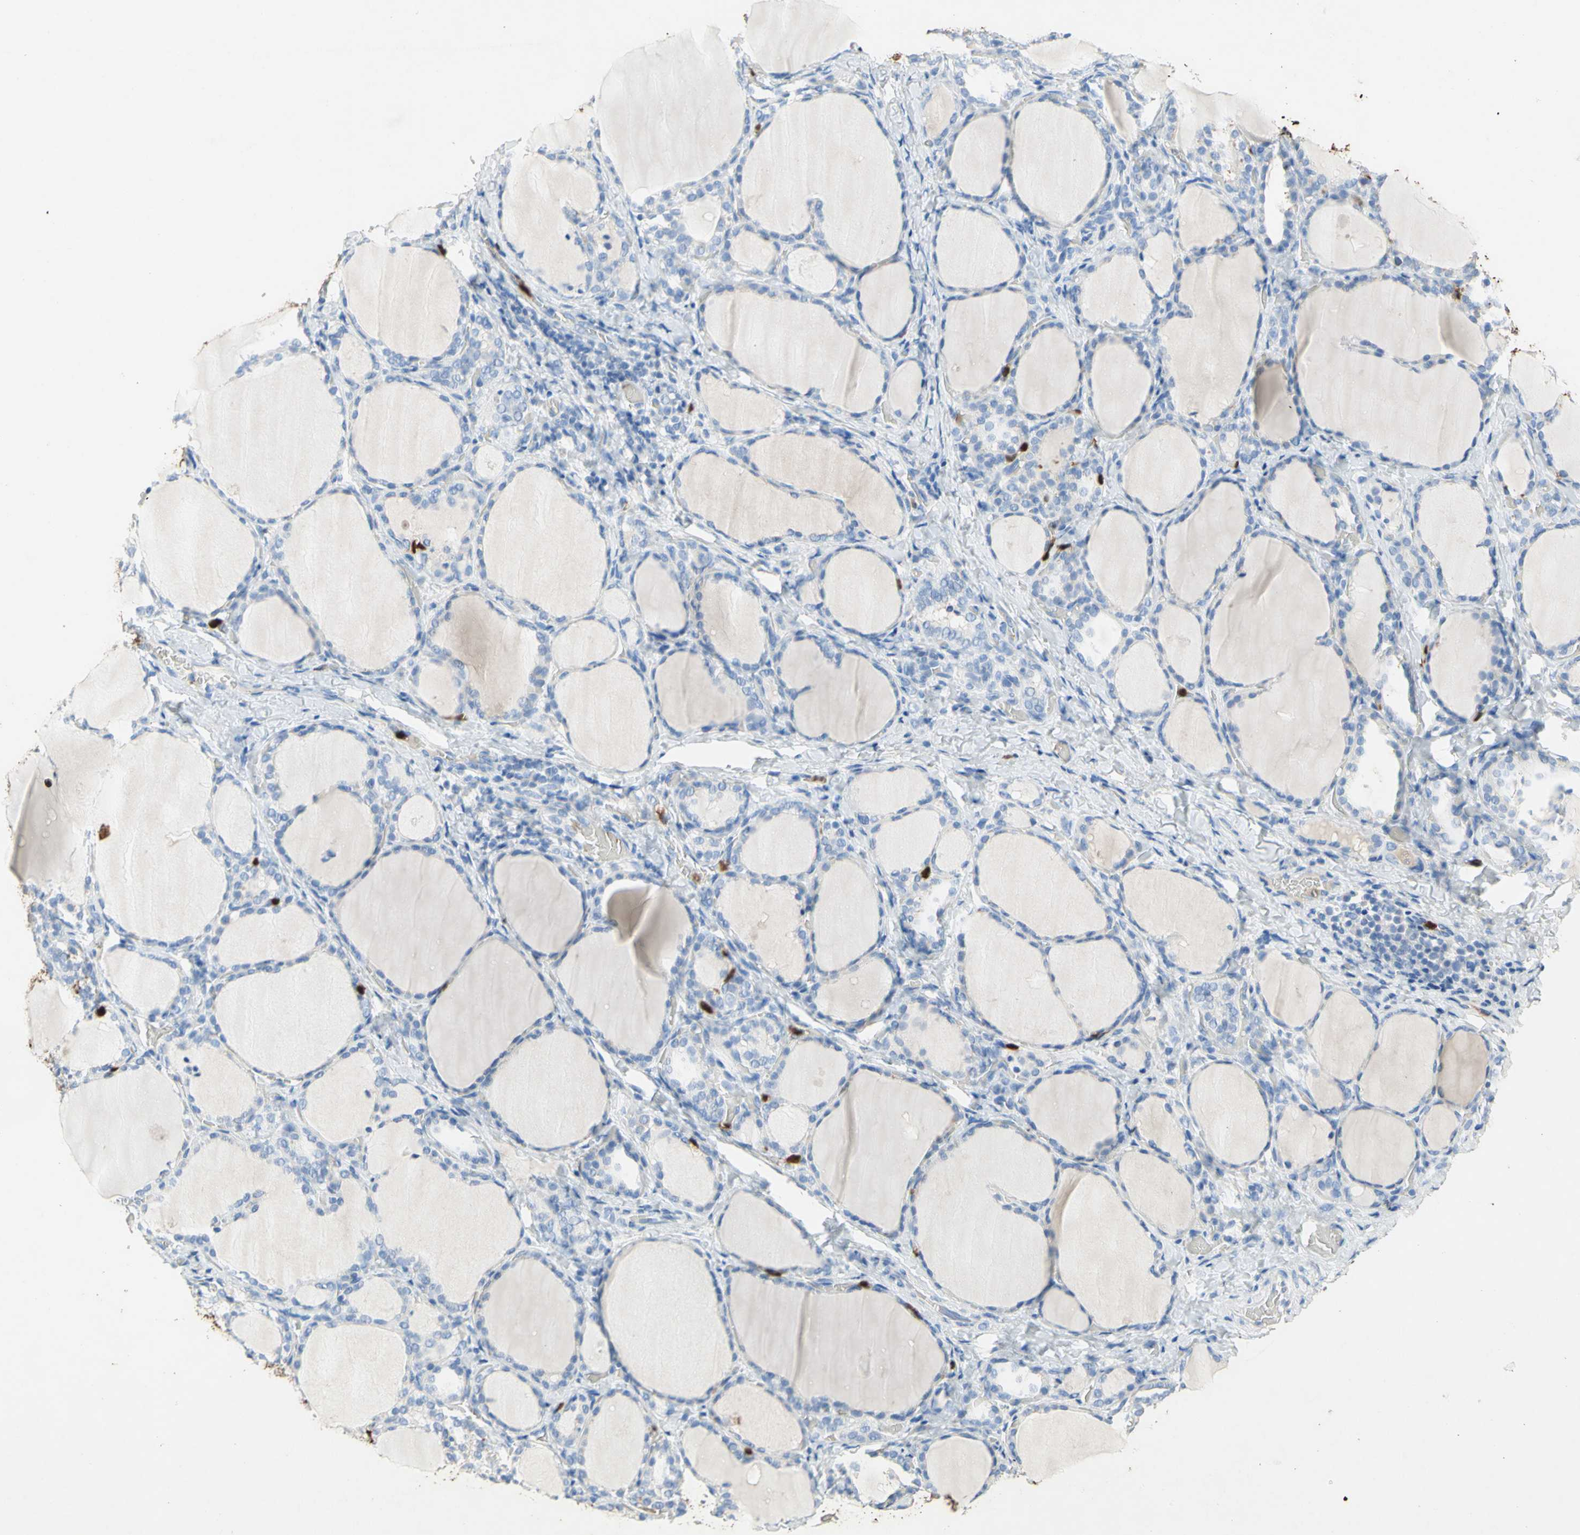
{"staining": {"intensity": "moderate", "quantity": "<25%", "location": "cytoplasmic/membranous"}, "tissue": "thyroid gland", "cell_type": "Glandular cells", "image_type": "normal", "snomed": [{"axis": "morphology", "description": "Normal tissue, NOS"}, {"axis": "morphology", "description": "Papillary adenocarcinoma, NOS"}, {"axis": "topography", "description": "Thyroid gland"}], "caption": "IHC of benign thyroid gland reveals low levels of moderate cytoplasmic/membranous positivity in about <25% of glandular cells.", "gene": "NFKBIZ", "patient": {"sex": "female", "age": 30}}